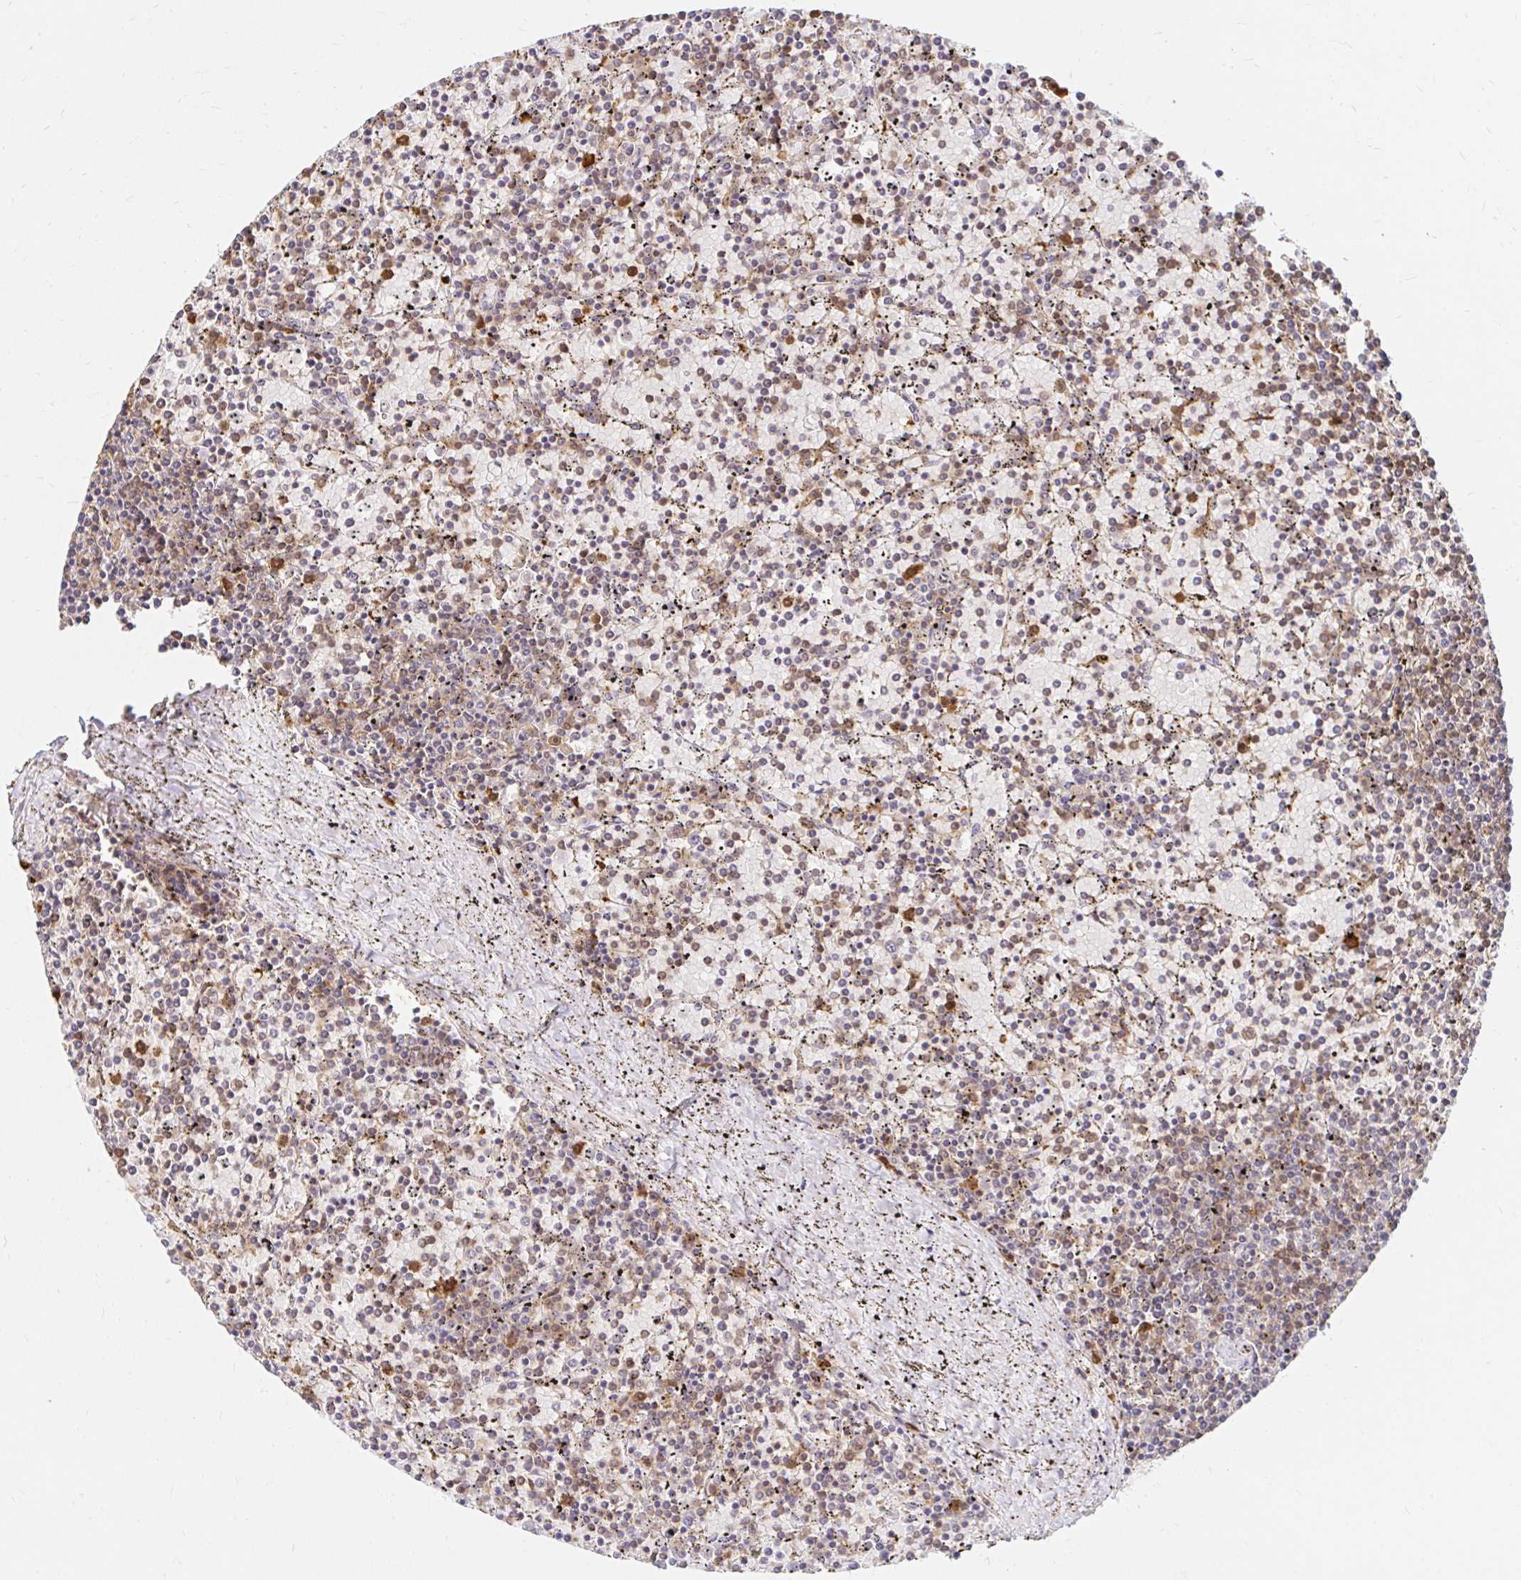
{"staining": {"intensity": "weak", "quantity": "<25%", "location": "cytoplasmic/membranous"}, "tissue": "lymphoma", "cell_type": "Tumor cells", "image_type": "cancer", "snomed": [{"axis": "morphology", "description": "Malignant lymphoma, non-Hodgkin's type, Low grade"}, {"axis": "topography", "description": "Spleen"}], "caption": "The histopathology image displays no staining of tumor cells in low-grade malignant lymphoma, non-Hodgkin's type. (Brightfield microscopy of DAB IHC at high magnification).", "gene": "PYCARD", "patient": {"sex": "female", "age": 77}}